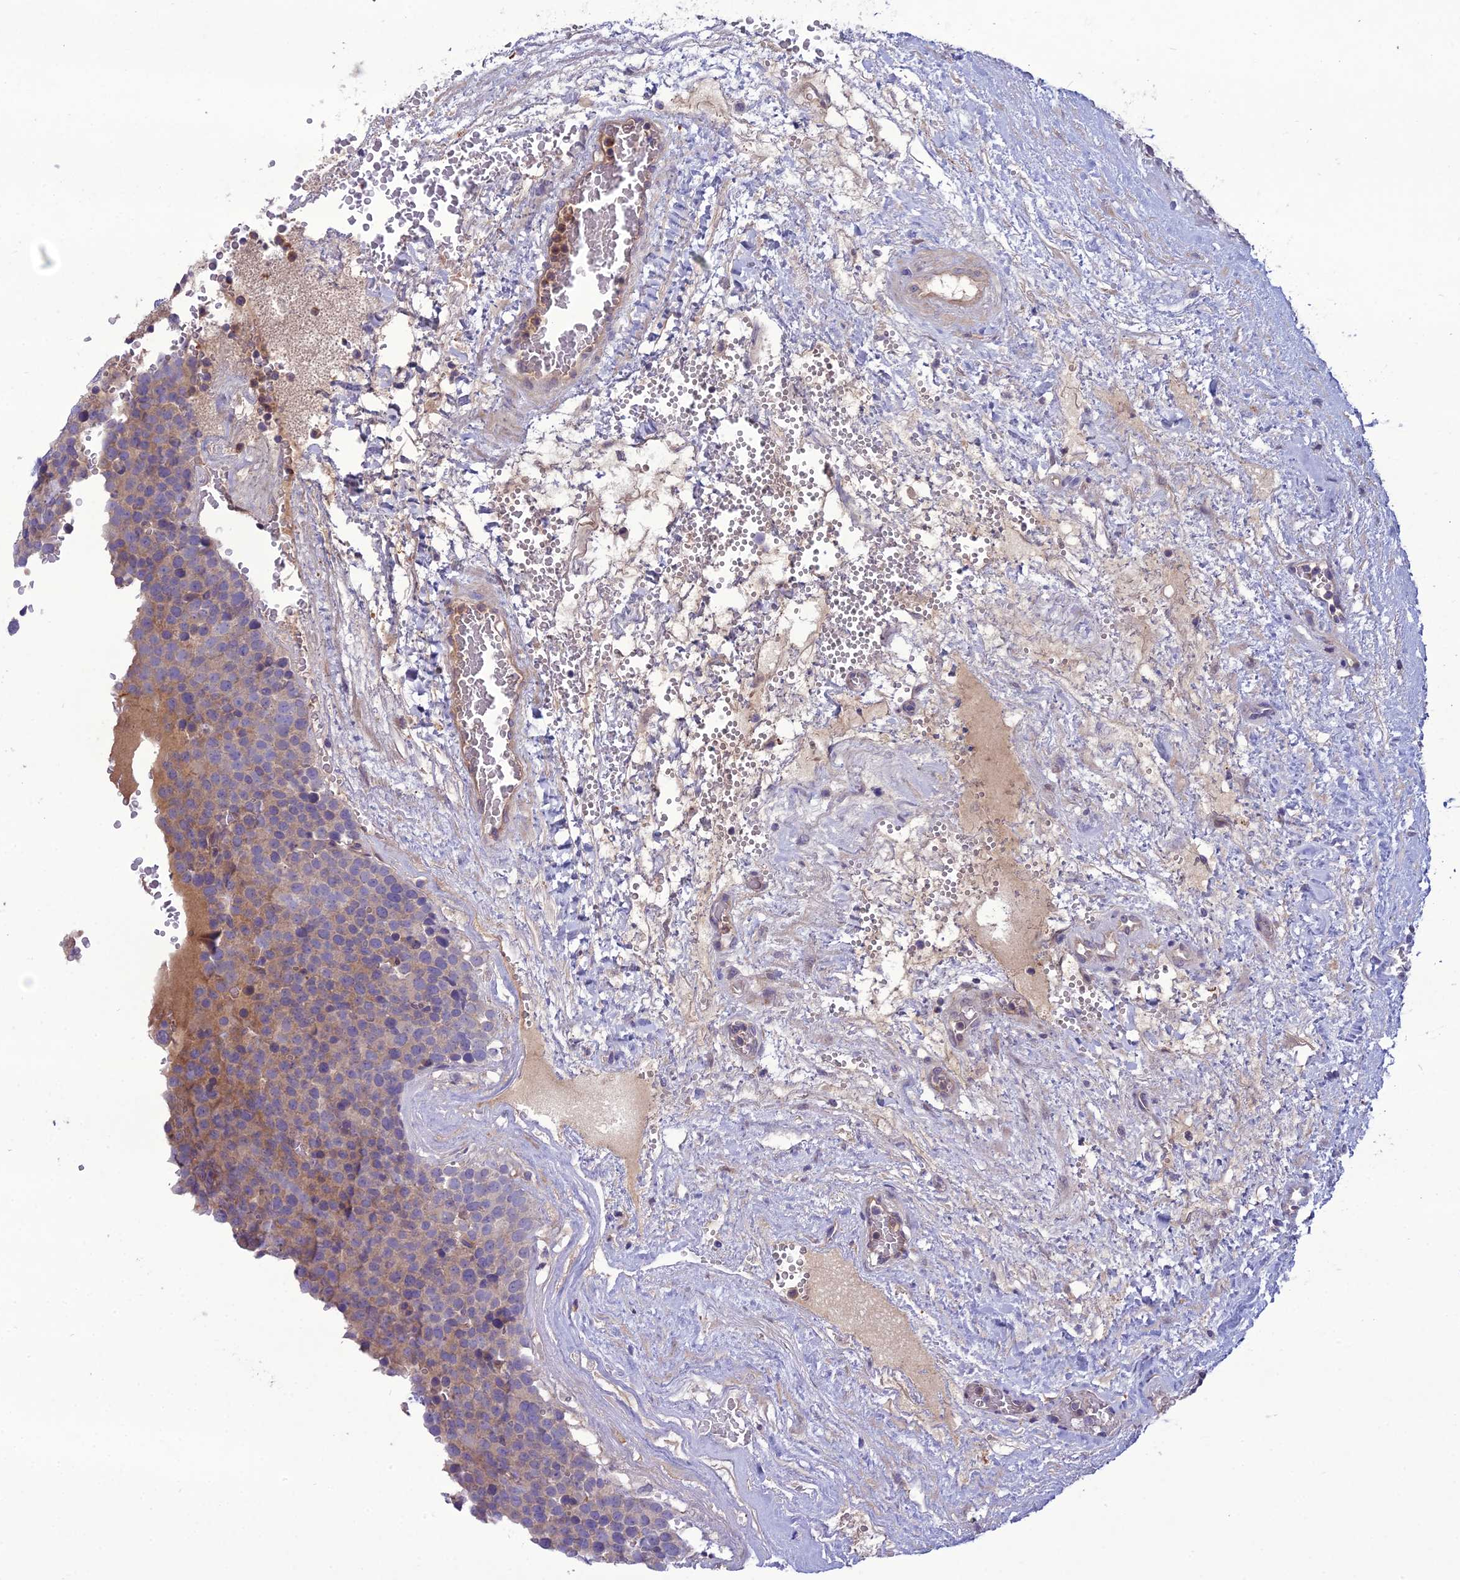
{"staining": {"intensity": "weak", "quantity": "25%-75%", "location": "cytoplasmic/membranous"}, "tissue": "testis cancer", "cell_type": "Tumor cells", "image_type": "cancer", "snomed": [{"axis": "morphology", "description": "Seminoma, NOS"}, {"axis": "topography", "description": "Testis"}], "caption": "Immunohistochemical staining of seminoma (testis) reveals weak cytoplasmic/membranous protein expression in about 25%-75% of tumor cells.", "gene": "GDF6", "patient": {"sex": "male", "age": 71}}